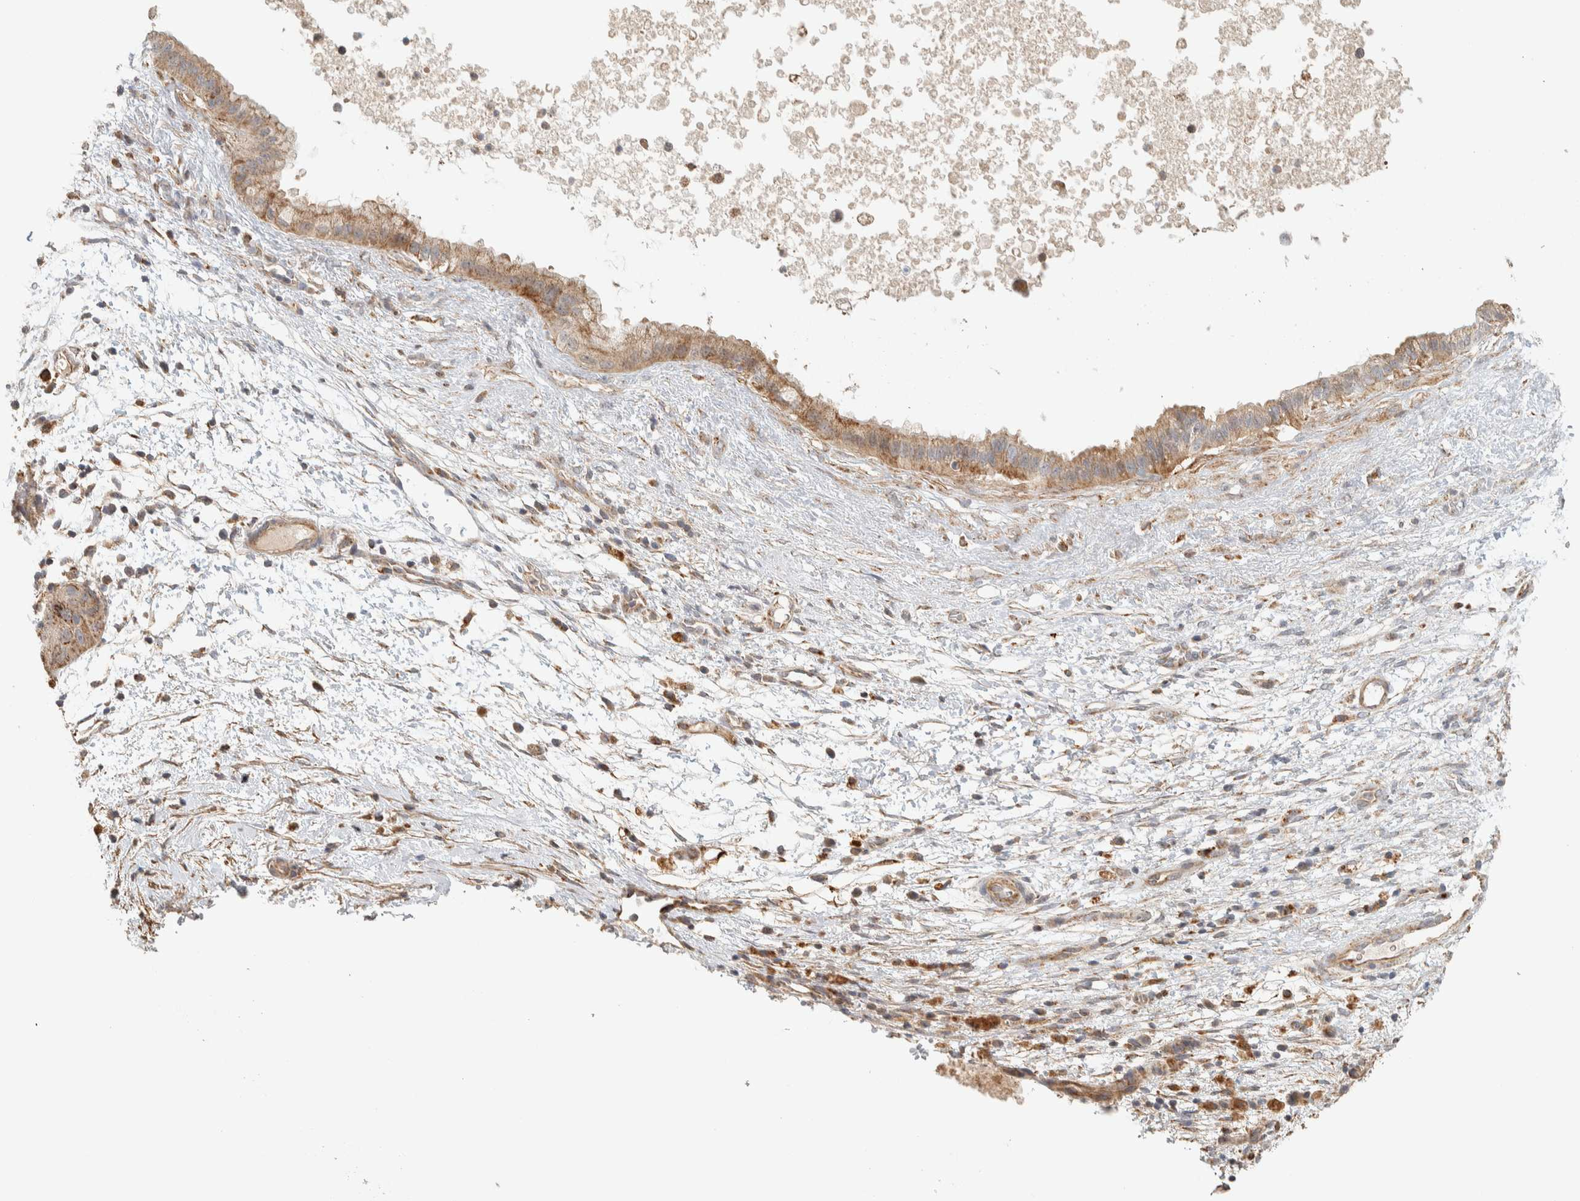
{"staining": {"intensity": "weak", "quantity": ">75%", "location": "cytoplasmic/membranous"}, "tissue": "pancreatic cancer", "cell_type": "Tumor cells", "image_type": "cancer", "snomed": [{"axis": "morphology", "description": "Adenocarcinoma, NOS"}, {"axis": "topography", "description": "Pancreas"}], "caption": "IHC staining of pancreatic cancer, which shows low levels of weak cytoplasmic/membranous staining in about >75% of tumor cells indicating weak cytoplasmic/membranous protein staining. The staining was performed using DAB (3,3'-diaminobenzidine) (brown) for protein detection and nuclei were counterstained in hematoxylin (blue).", "gene": "PDE7B", "patient": {"sex": "female", "age": 78}}